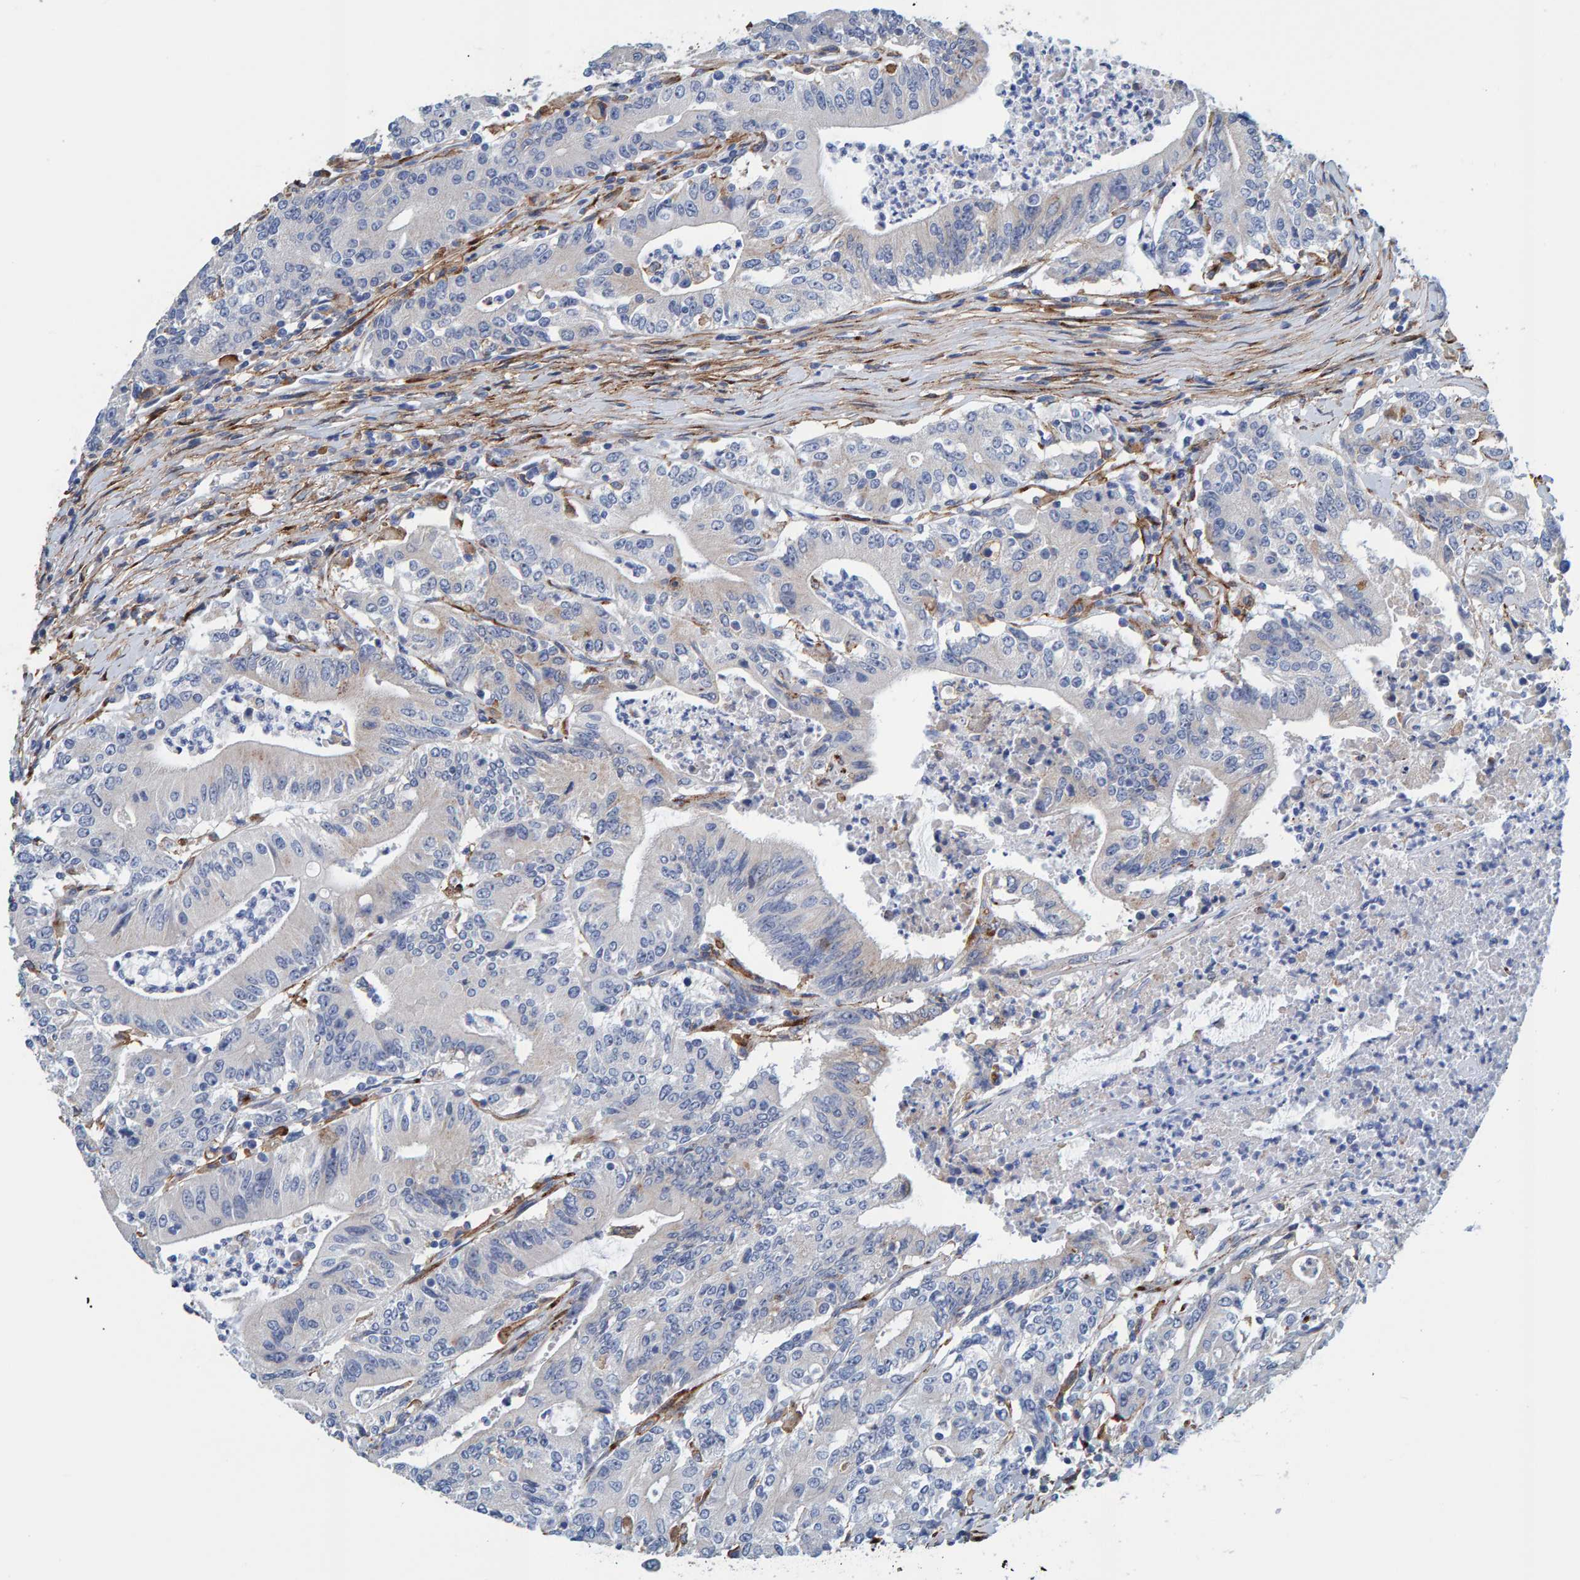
{"staining": {"intensity": "negative", "quantity": "none", "location": "none"}, "tissue": "colorectal cancer", "cell_type": "Tumor cells", "image_type": "cancer", "snomed": [{"axis": "morphology", "description": "Adenocarcinoma, NOS"}, {"axis": "topography", "description": "Colon"}], "caption": "A high-resolution image shows IHC staining of adenocarcinoma (colorectal), which demonstrates no significant staining in tumor cells.", "gene": "LRP1", "patient": {"sex": "female", "age": 77}}